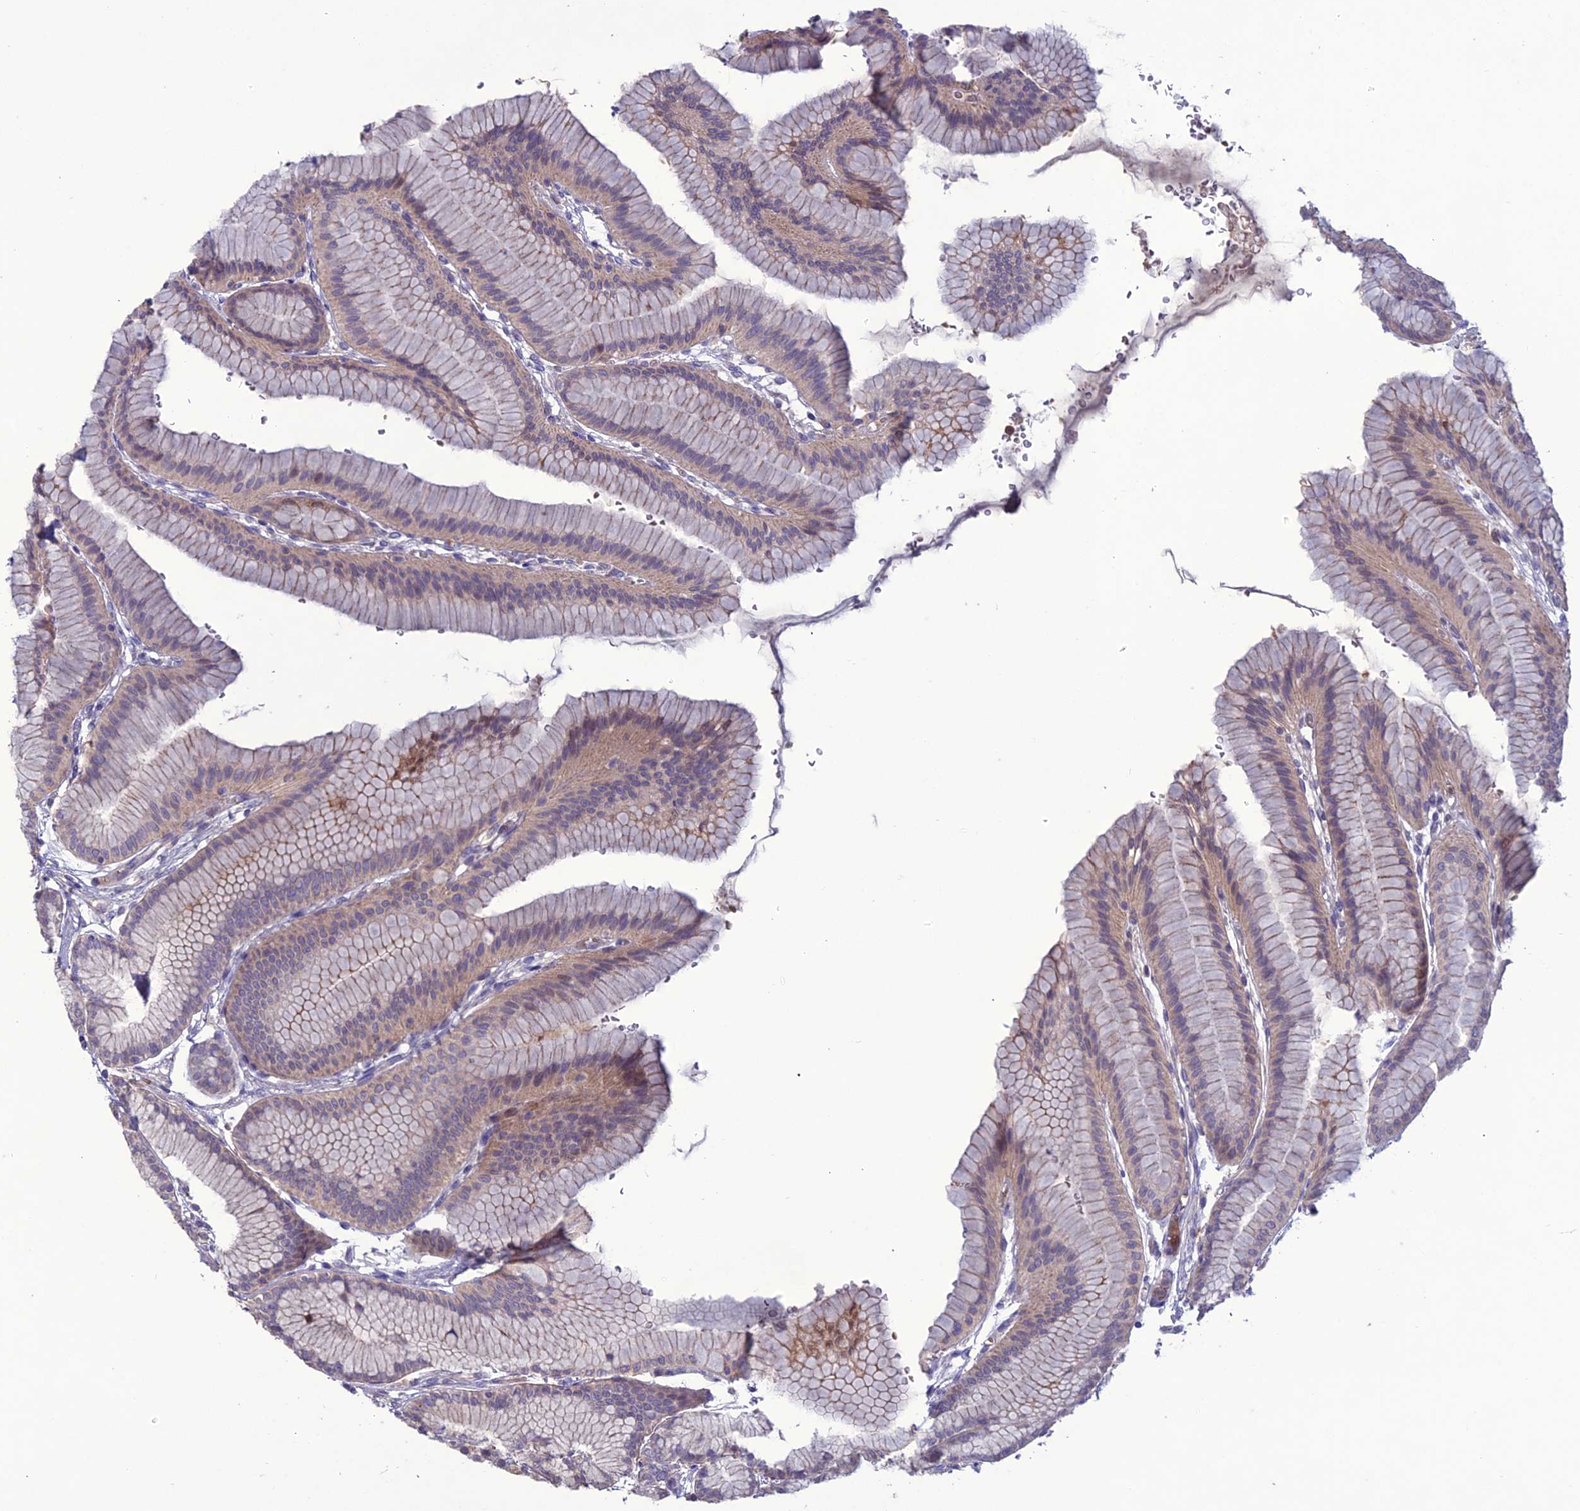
{"staining": {"intensity": "weak", "quantity": "25%-75%", "location": "cytoplasmic/membranous"}, "tissue": "stomach", "cell_type": "Glandular cells", "image_type": "normal", "snomed": [{"axis": "morphology", "description": "Normal tissue, NOS"}, {"axis": "morphology", "description": "Adenocarcinoma, NOS"}, {"axis": "morphology", "description": "Adenocarcinoma, High grade"}, {"axis": "topography", "description": "Stomach, upper"}, {"axis": "topography", "description": "Stomach"}], "caption": "Brown immunohistochemical staining in benign stomach reveals weak cytoplasmic/membranous staining in approximately 25%-75% of glandular cells. Using DAB (brown) and hematoxylin (blue) stains, captured at high magnification using brightfield microscopy.", "gene": "C2orf76", "patient": {"sex": "female", "age": 65}}